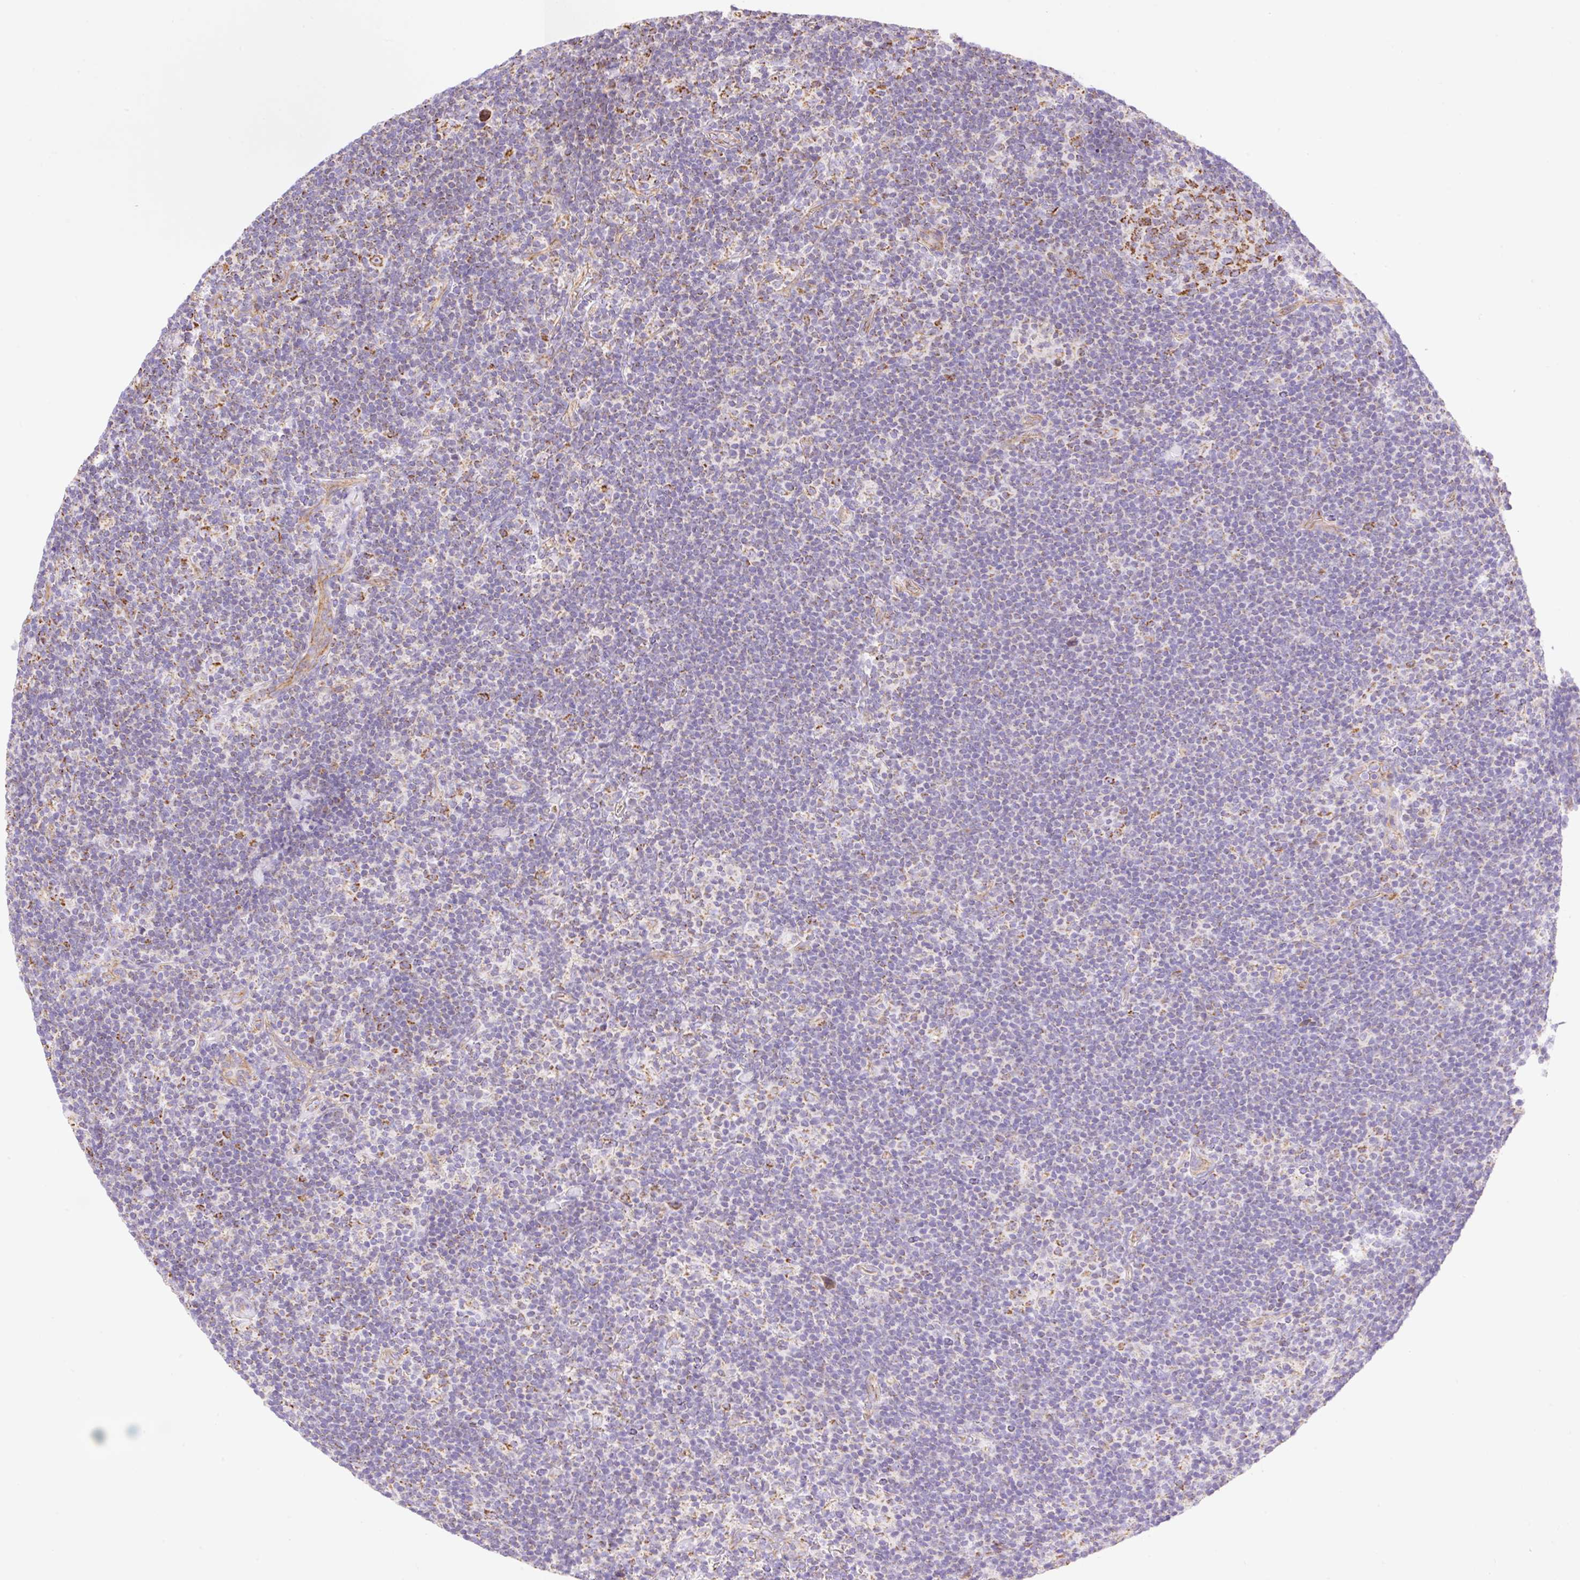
{"staining": {"intensity": "moderate", "quantity": ">75%", "location": "cytoplasmic/membranous"}, "tissue": "lymphoma", "cell_type": "Tumor cells", "image_type": "cancer", "snomed": [{"axis": "morphology", "description": "Hodgkin's disease, NOS"}, {"axis": "topography", "description": "Lymph node"}], "caption": "Lymphoma was stained to show a protein in brown. There is medium levels of moderate cytoplasmic/membranous staining in about >75% of tumor cells.", "gene": "ESAM", "patient": {"sex": "female", "age": 57}}